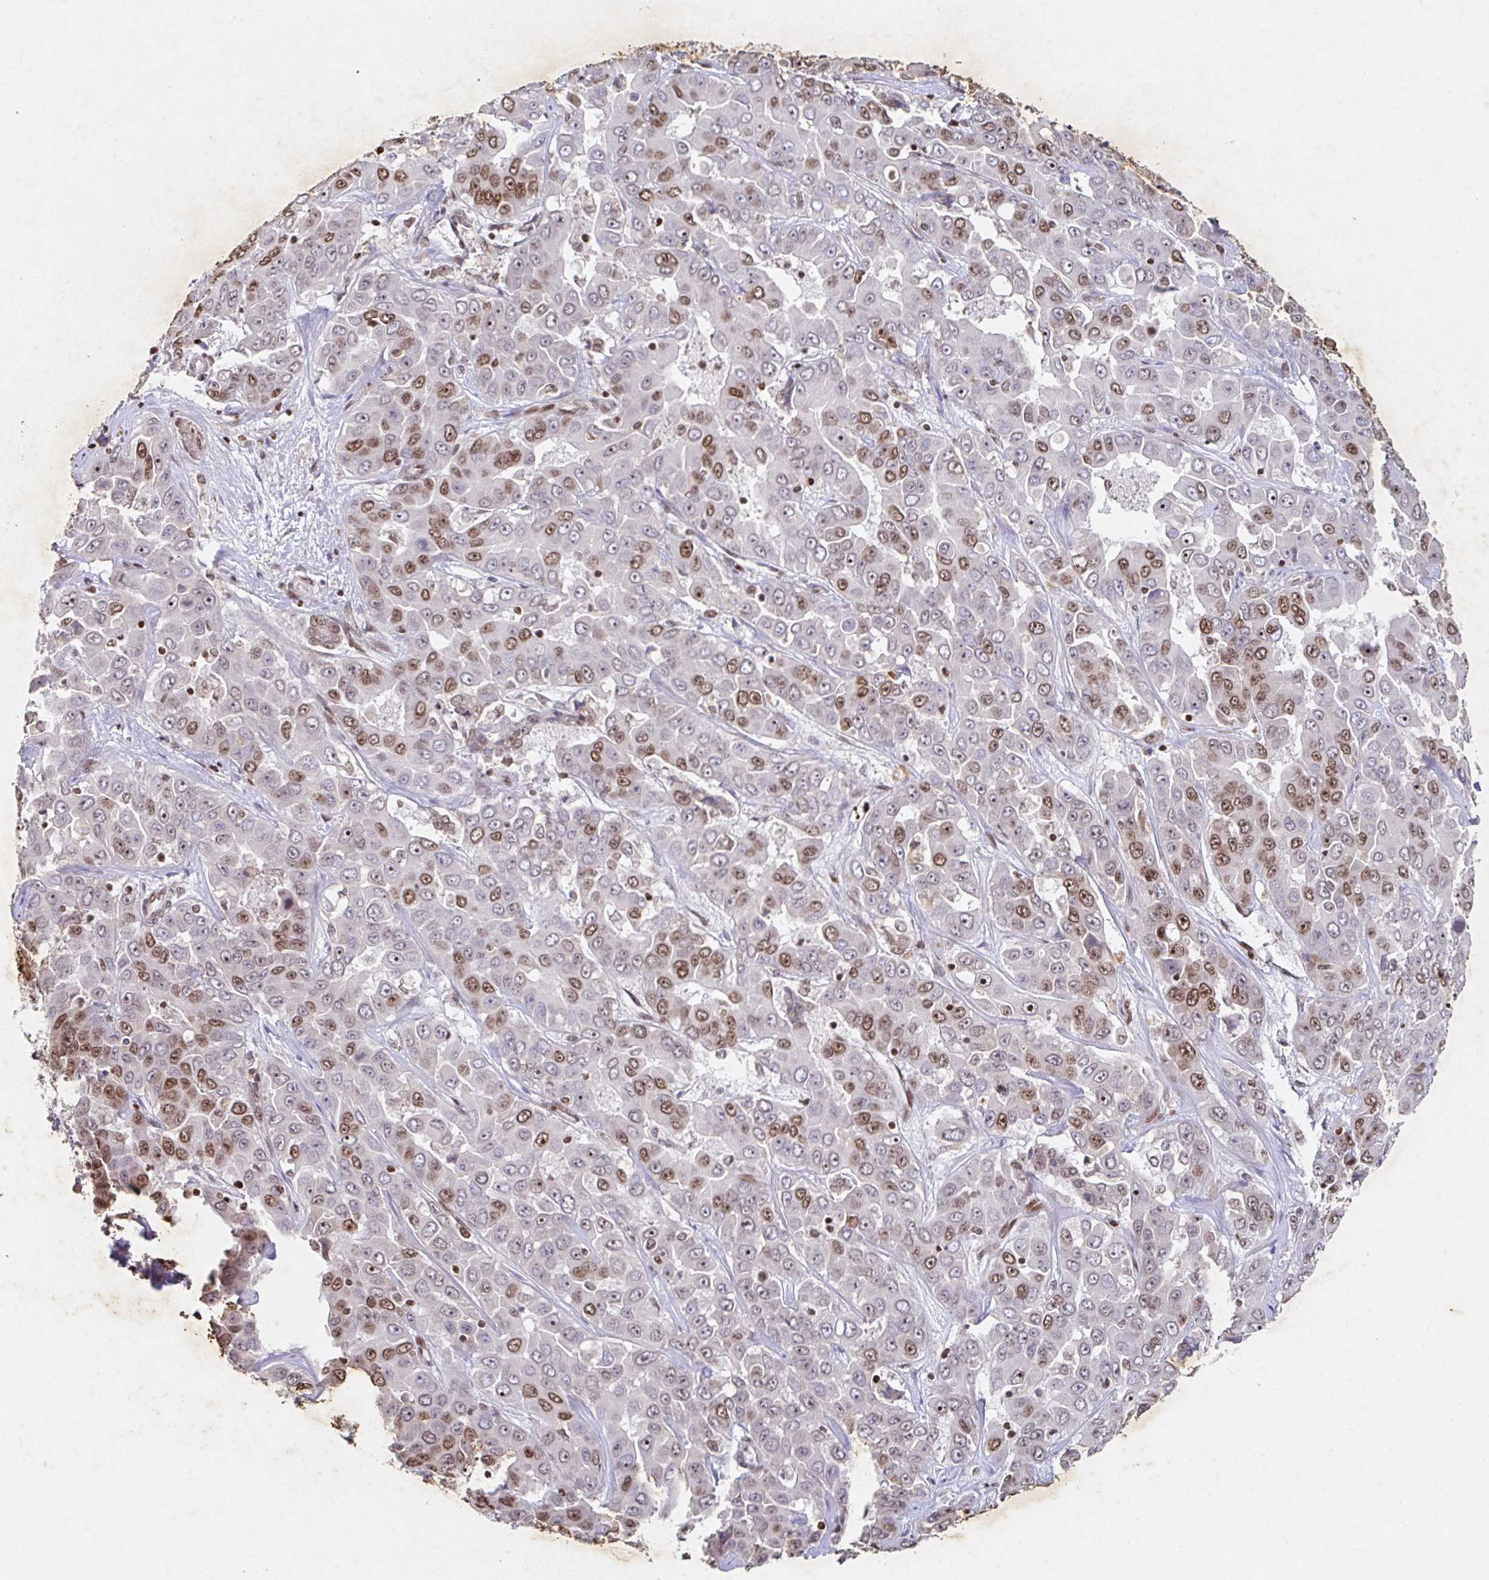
{"staining": {"intensity": "moderate", "quantity": "25%-75%", "location": "nuclear"}, "tissue": "liver cancer", "cell_type": "Tumor cells", "image_type": "cancer", "snomed": [{"axis": "morphology", "description": "Cholangiocarcinoma"}, {"axis": "topography", "description": "Liver"}], "caption": "High-power microscopy captured an immunohistochemistry (IHC) image of liver cancer, revealing moderate nuclear positivity in approximately 25%-75% of tumor cells.", "gene": "C19orf53", "patient": {"sex": "female", "age": 52}}